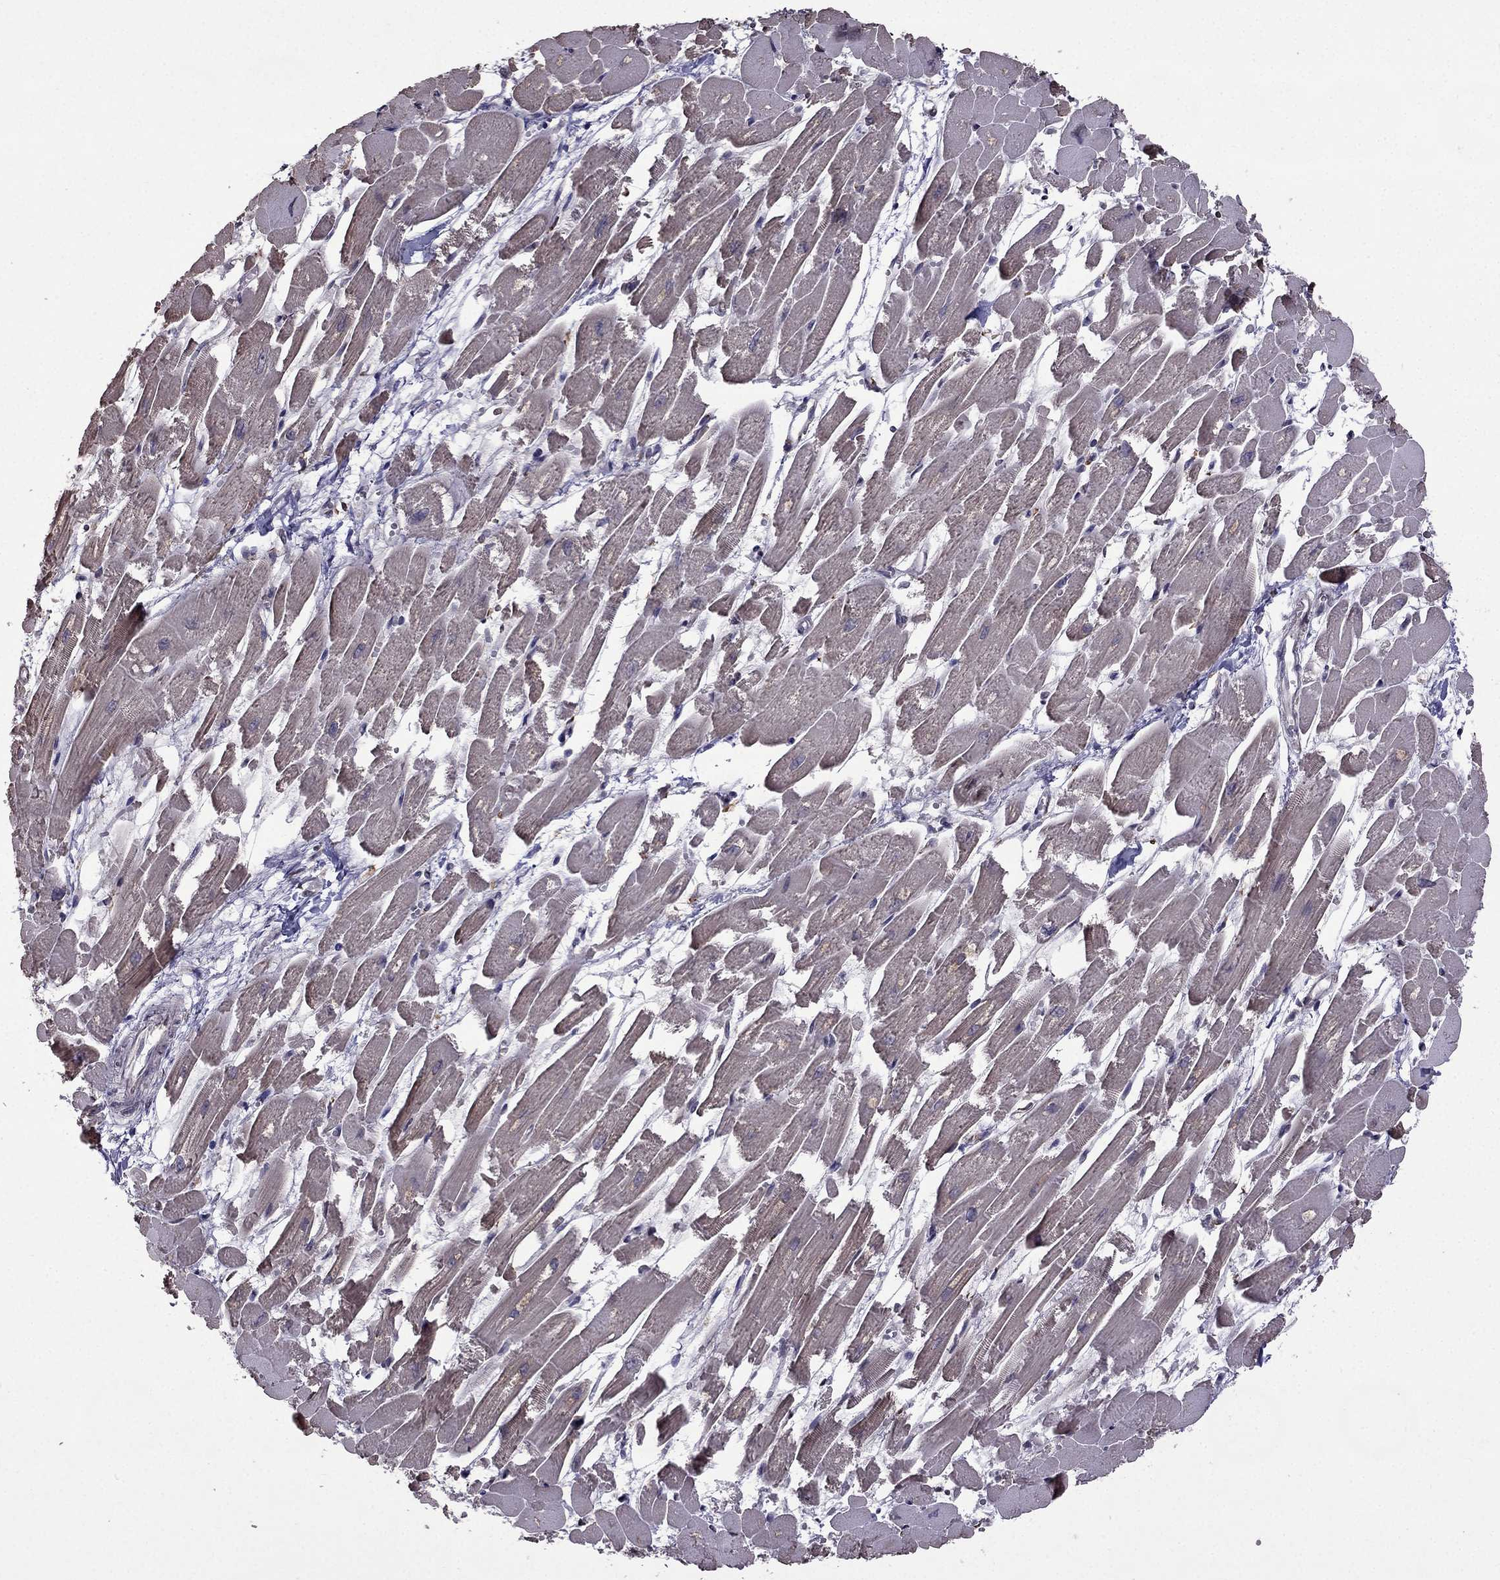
{"staining": {"intensity": "negative", "quantity": "none", "location": "none"}, "tissue": "heart muscle", "cell_type": "Cardiomyocytes", "image_type": "normal", "snomed": [{"axis": "morphology", "description": "Normal tissue, NOS"}, {"axis": "topography", "description": "Heart"}], "caption": "An immunohistochemistry histopathology image of benign heart muscle is shown. There is no staining in cardiomyocytes of heart muscle.", "gene": "IKBIP", "patient": {"sex": "female", "age": 52}}